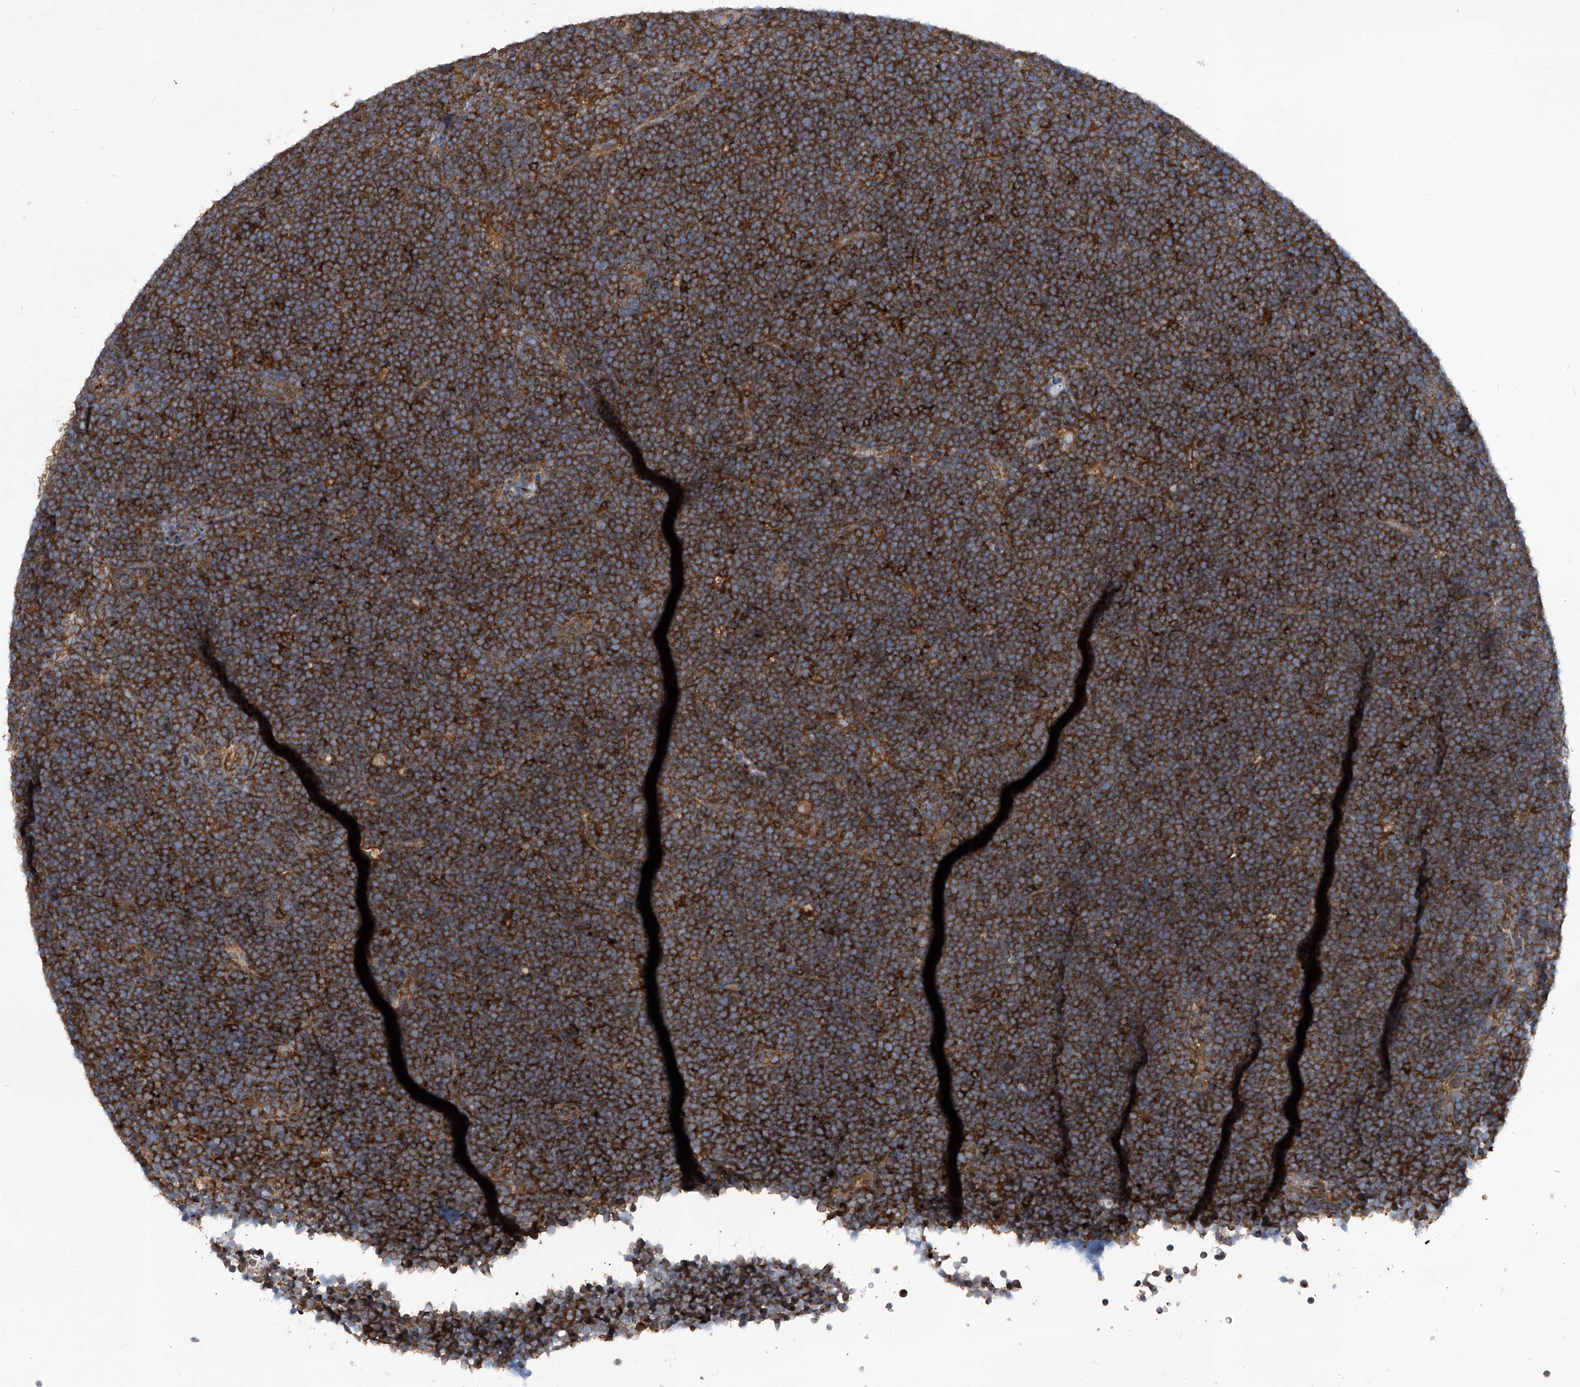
{"staining": {"intensity": "strong", "quantity": ">75%", "location": "cytoplasmic/membranous"}, "tissue": "lymphoma", "cell_type": "Tumor cells", "image_type": "cancer", "snomed": [{"axis": "morphology", "description": "Malignant lymphoma, non-Hodgkin's type, High grade"}, {"axis": "topography", "description": "Lymph node"}], "caption": "Strong cytoplasmic/membranous protein expression is present in about >75% of tumor cells in high-grade malignant lymphoma, non-Hodgkin's type.", "gene": "SMAP1", "patient": {"sex": "male", "age": 13}}